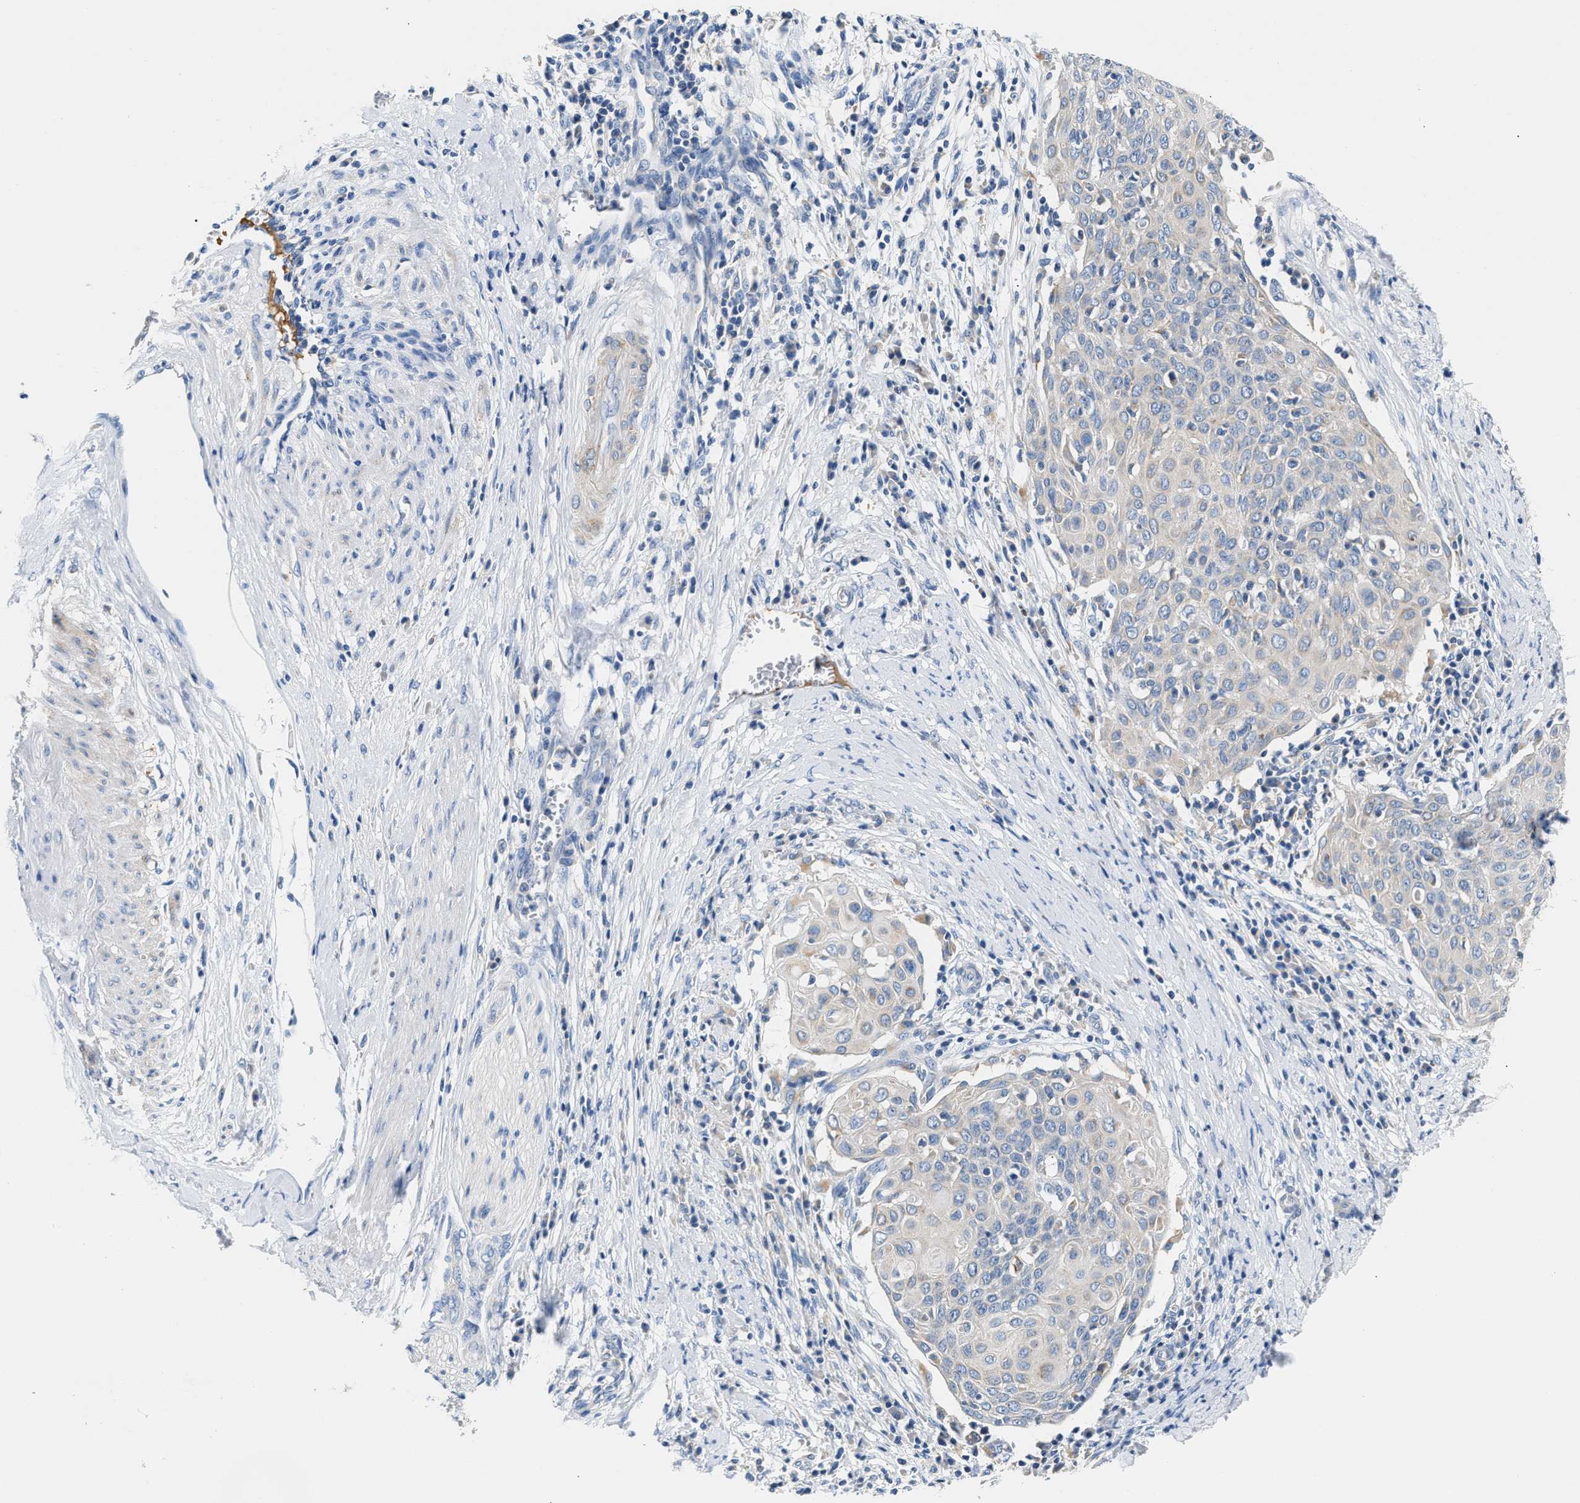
{"staining": {"intensity": "negative", "quantity": "none", "location": "none"}, "tissue": "cervical cancer", "cell_type": "Tumor cells", "image_type": "cancer", "snomed": [{"axis": "morphology", "description": "Squamous cell carcinoma, NOS"}, {"axis": "topography", "description": "Cervix"}], "caption": "Immunohistochemistry photomicrograph of cervical cancer stained for a protein (brown), which demonstrates no positivity in tumor cells. (Stains: DAB (3,3'-diaminobenzidine) IHC with hematoxylin counter stain, Microscopy: brightfield microscopy at high magnification).", "gene": "TUT7", "patient": {"sex": "female", "age": 39}}